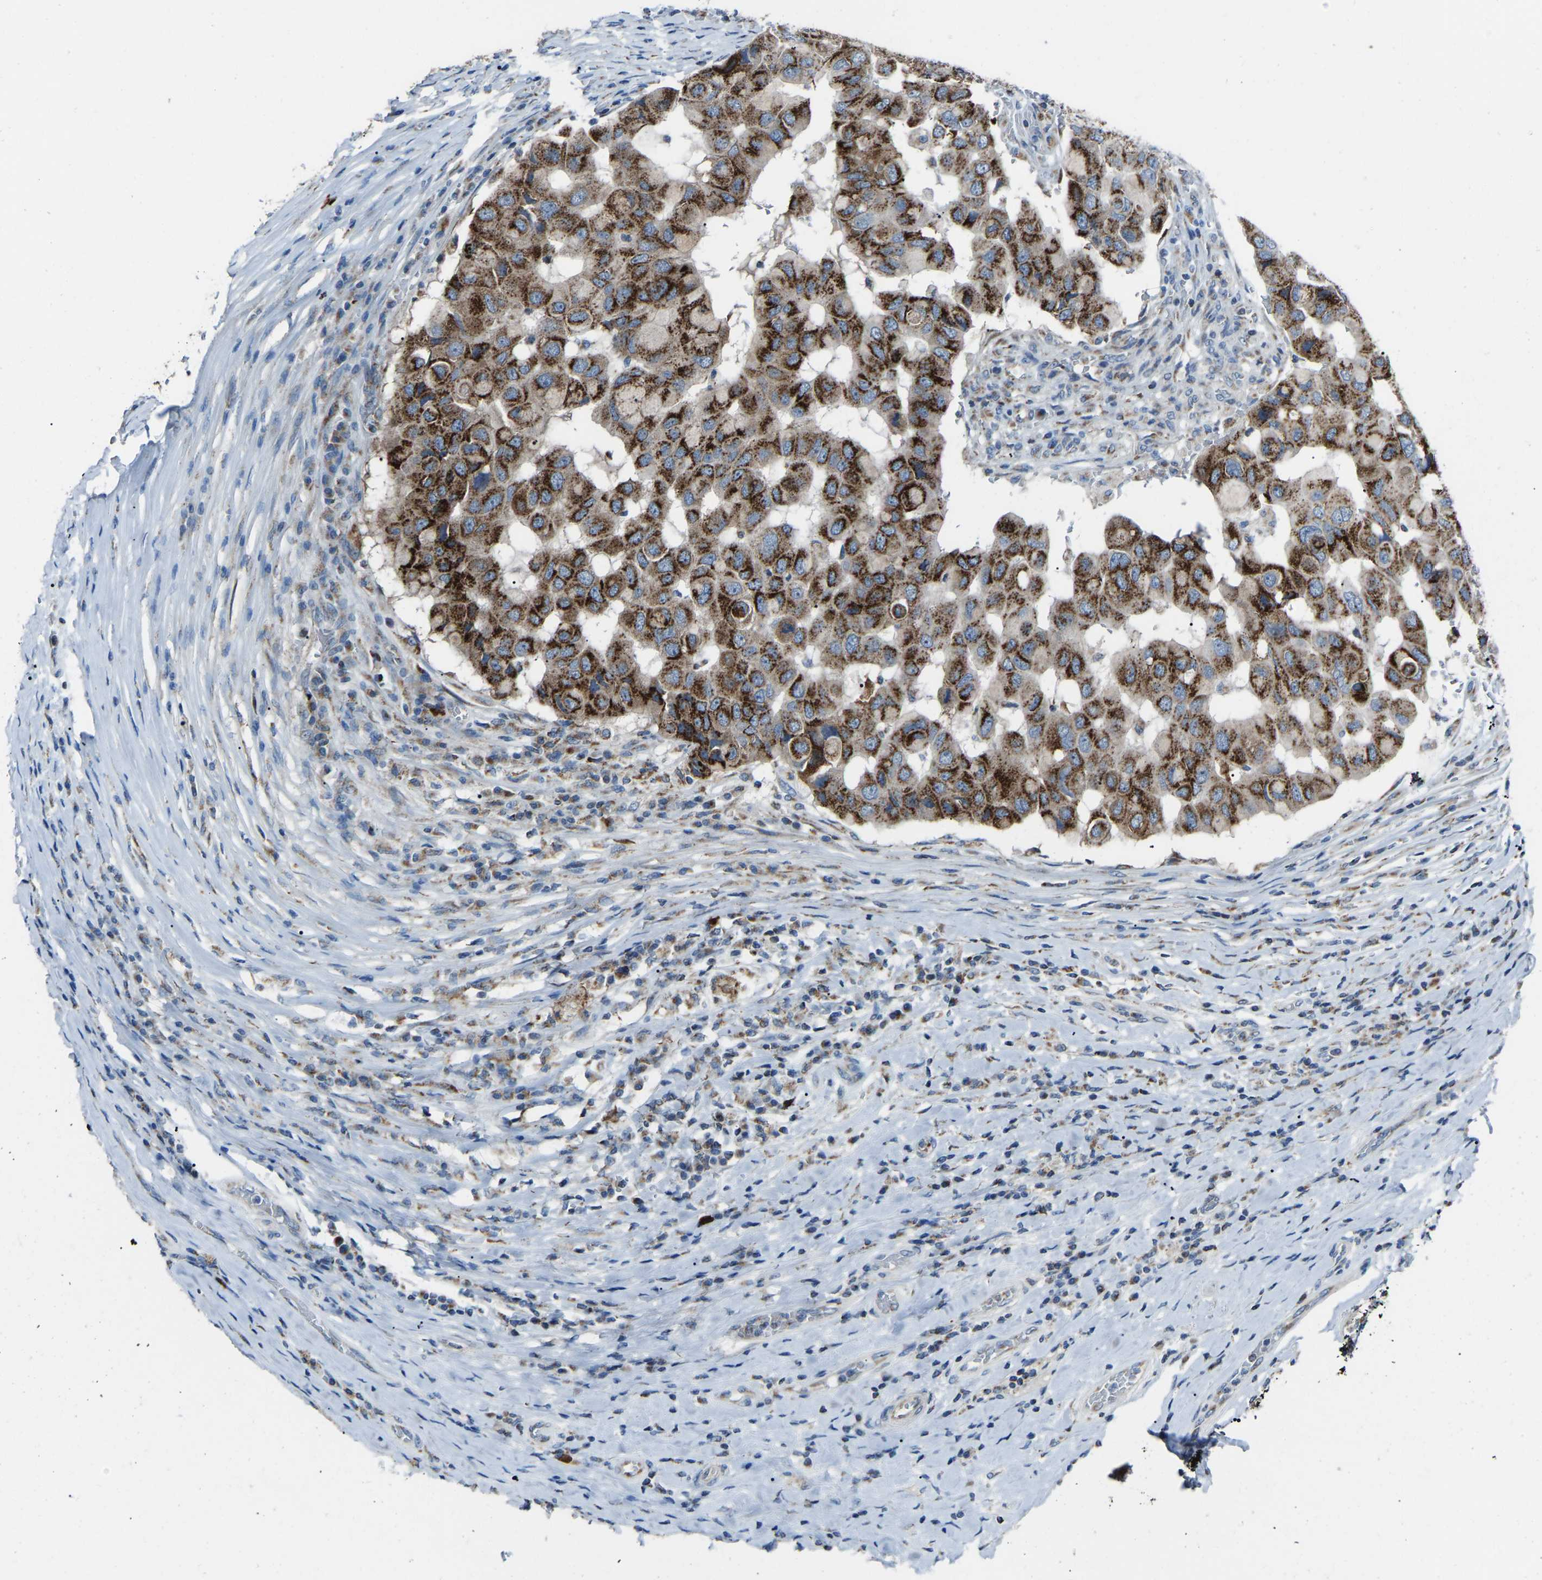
{"staining": {"intensity": "strong", "quantity": ">75%", "location": "cytoplasmic/membranous"}, "tissue": "breast cancer", "cell_type": "Tumor cells", "image_type": "cancer", "snomed": [{"axis": "morphology", "description": "Duct carcinoma"}, {"axis": "topography", "description": "Breast"}], "caption": "Human breast cancer (intraductal carcinoma) stained with a brown dye demonstrates strong cytoplasmic/membranous positive positivity in about >75% of tumor cells.", "gene": "CANT1", "patient": {"sex": "female", "age": 27}}